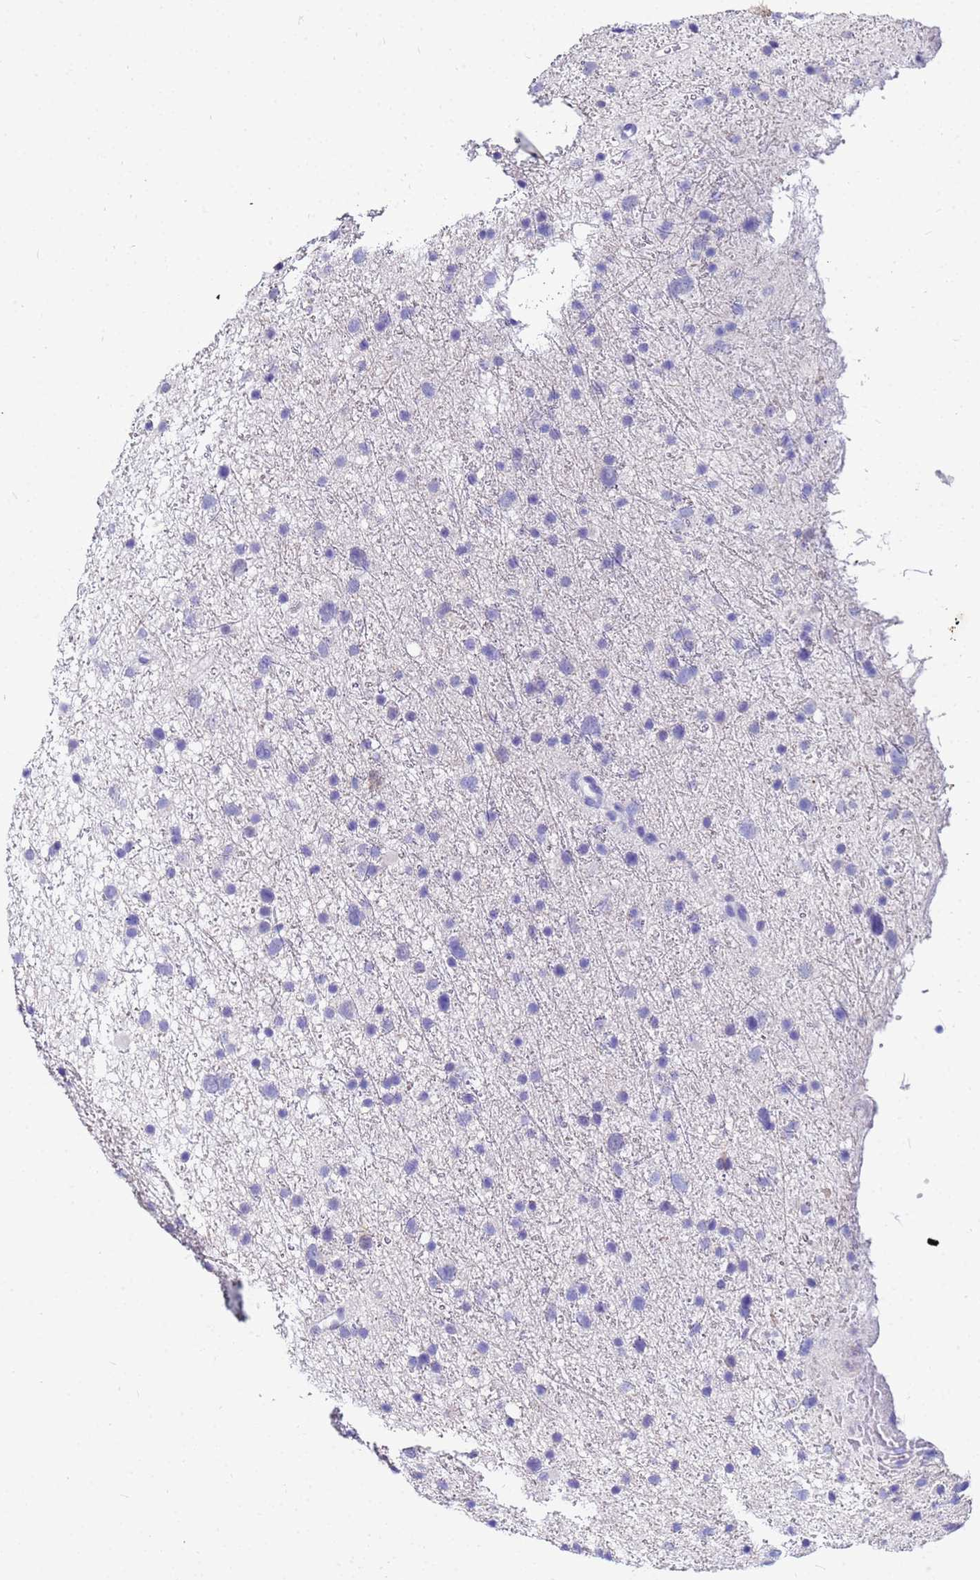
{"staining": {"intensity": "negative", "quantity": "none", "location": "none"}, "tissue": "glioma", "cell_type": "Tumor cells", "image_type": "cancer", "snomed": [{"axis": "morphology", "description": "Glioma, malignant, Low grade"}, {"axis": "topography", "description": "Cerebral cortex"}], "caption": "The photomicrograph demonstrates no significant positivity in tumor cells of malignant glioma (low-grade). (Brightfield microscopy of DAB IHC at high magnification).", "gene": "PPP1R14C", "patient": {"sex": "female", "age": 39}}